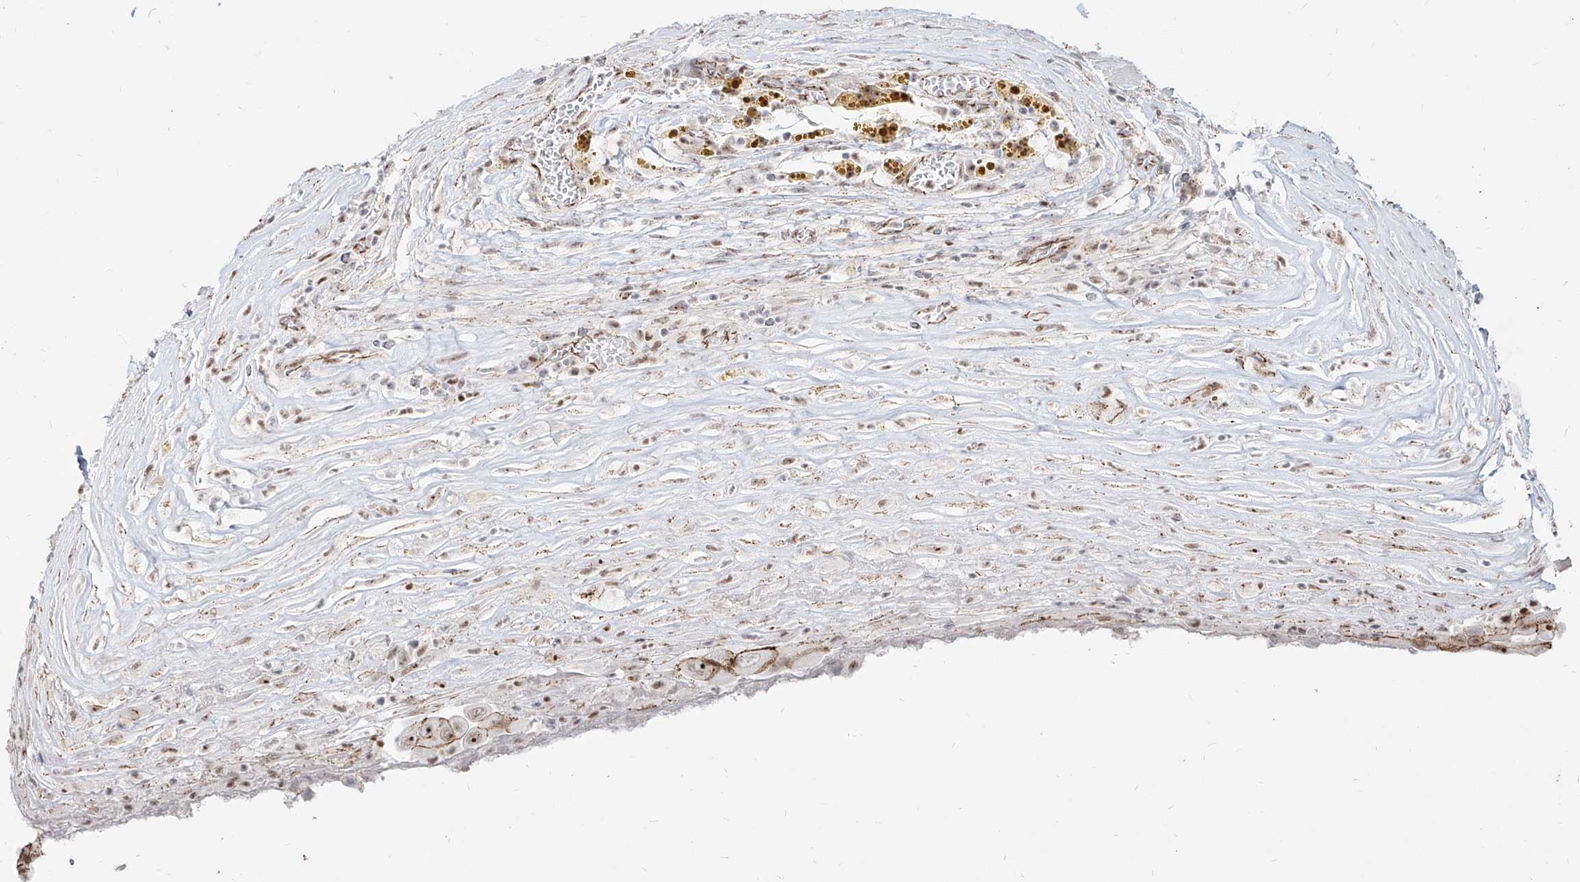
{"staining": {"intensity": "moderate", "quantity": ">75%", "location": "cytoplasmic/membranous,nuclear"}, "tissue": "thyroid cancer", "cell_type": "Tumor cells", "image_type": "cancer", "snomed": [{"axis": "morphology", "description": "Papillary adenocarcinoma, NOS"}, {"axis": "topography", "description": "Thyroid gland"}], "caption": "Immunohistochemistry (DAB (3,3'-diaminobenzidine)) staining of thyroid cancer reveals moderate cytoplasmic/membranous and nuclear protein positivity in about >75% of tumor cells.", "gene": "ZNF710", "patient": {"sex": "male", "age": 77}}